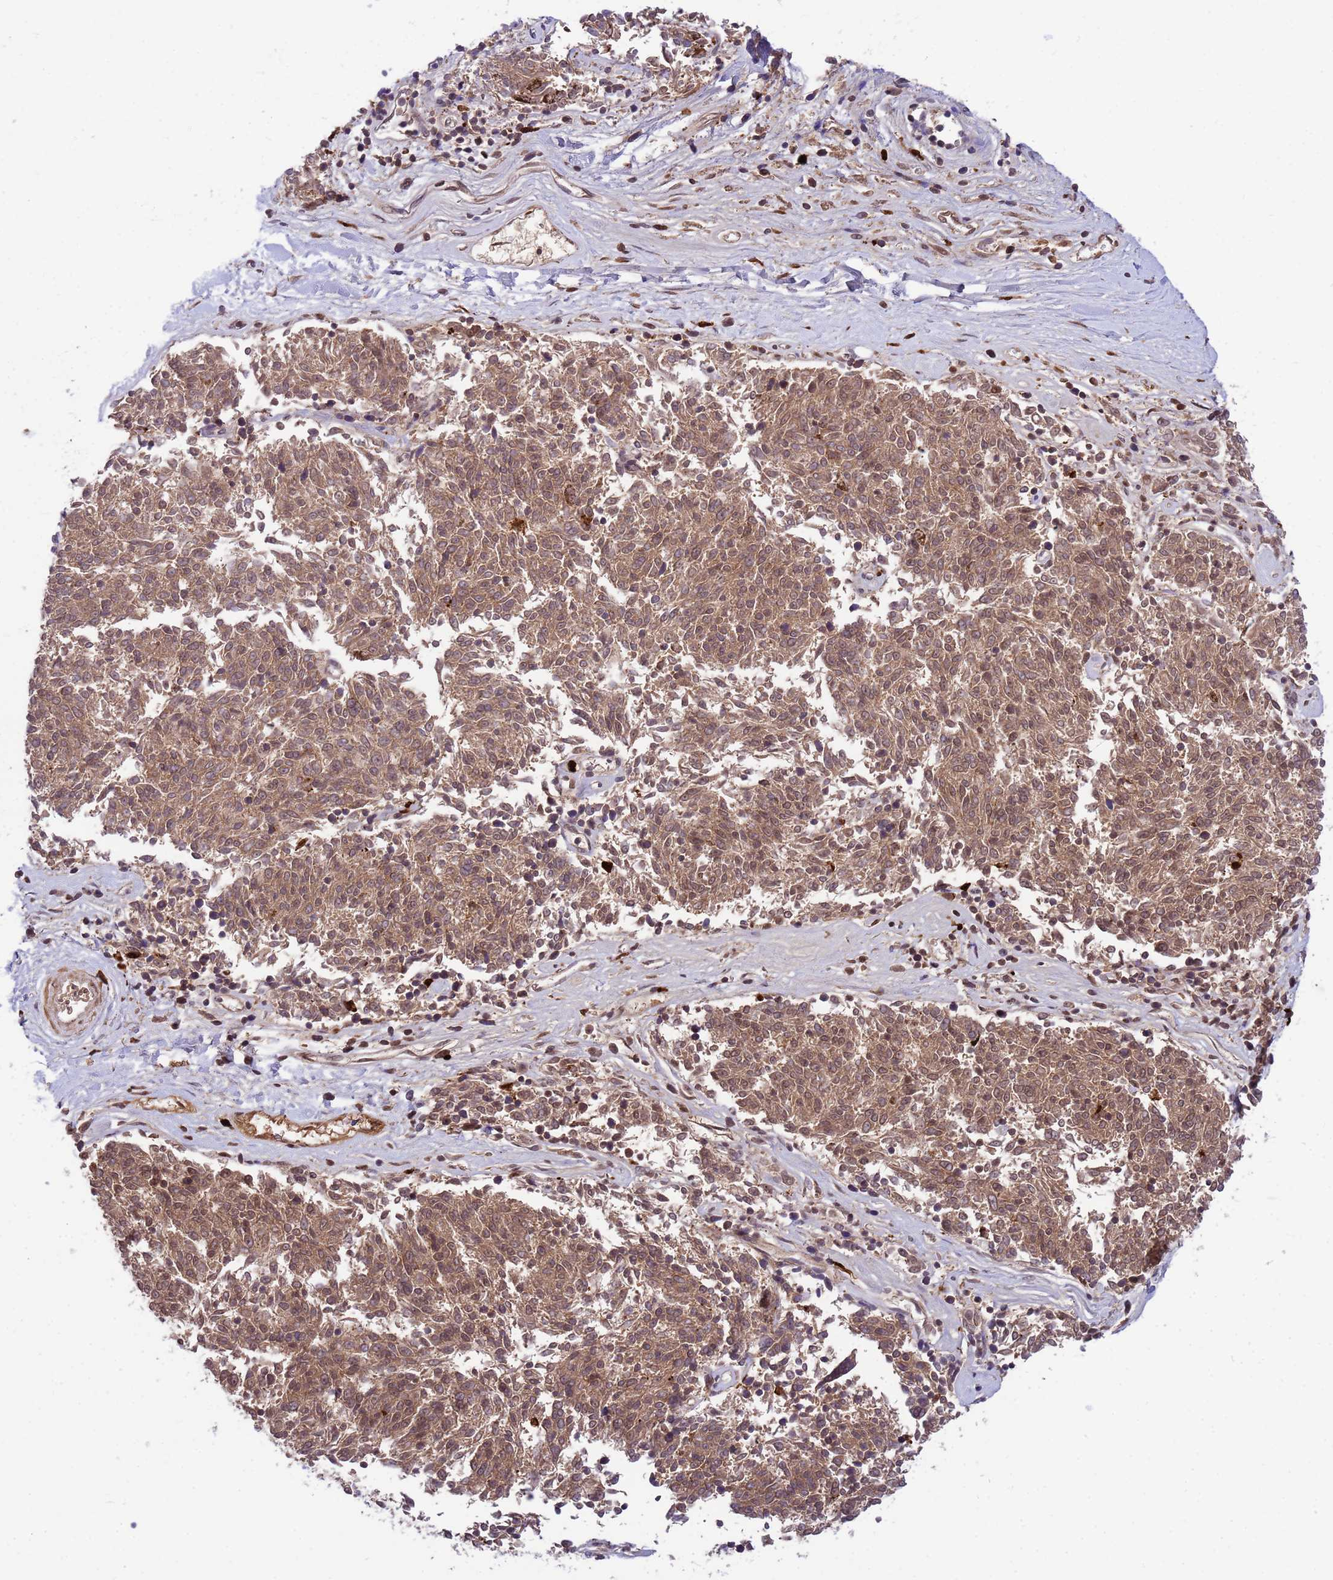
{"staining": {"intensity": "moderate", "quantity": ">75%", "location": "cytoplasmic/membranous,nuclear"}, "tissue": "melanoma", "cell_type": "Tumor cells", "image_type": "cancer", "snomed": [{"axis": "morphology", "description": "Malignant melanoma, NOS"}, {"axis": "topography", "description": "Skin"}], "caption": "A high-resolution photomicrograph shows IHC staining of malignant melanoma, which exhibits moderate cytoplasmic/membranous and nuclear expression in approximately >75% of tumor cells.", "gene": "ORM1", "patient": {"sex": "female", "age": 72}}